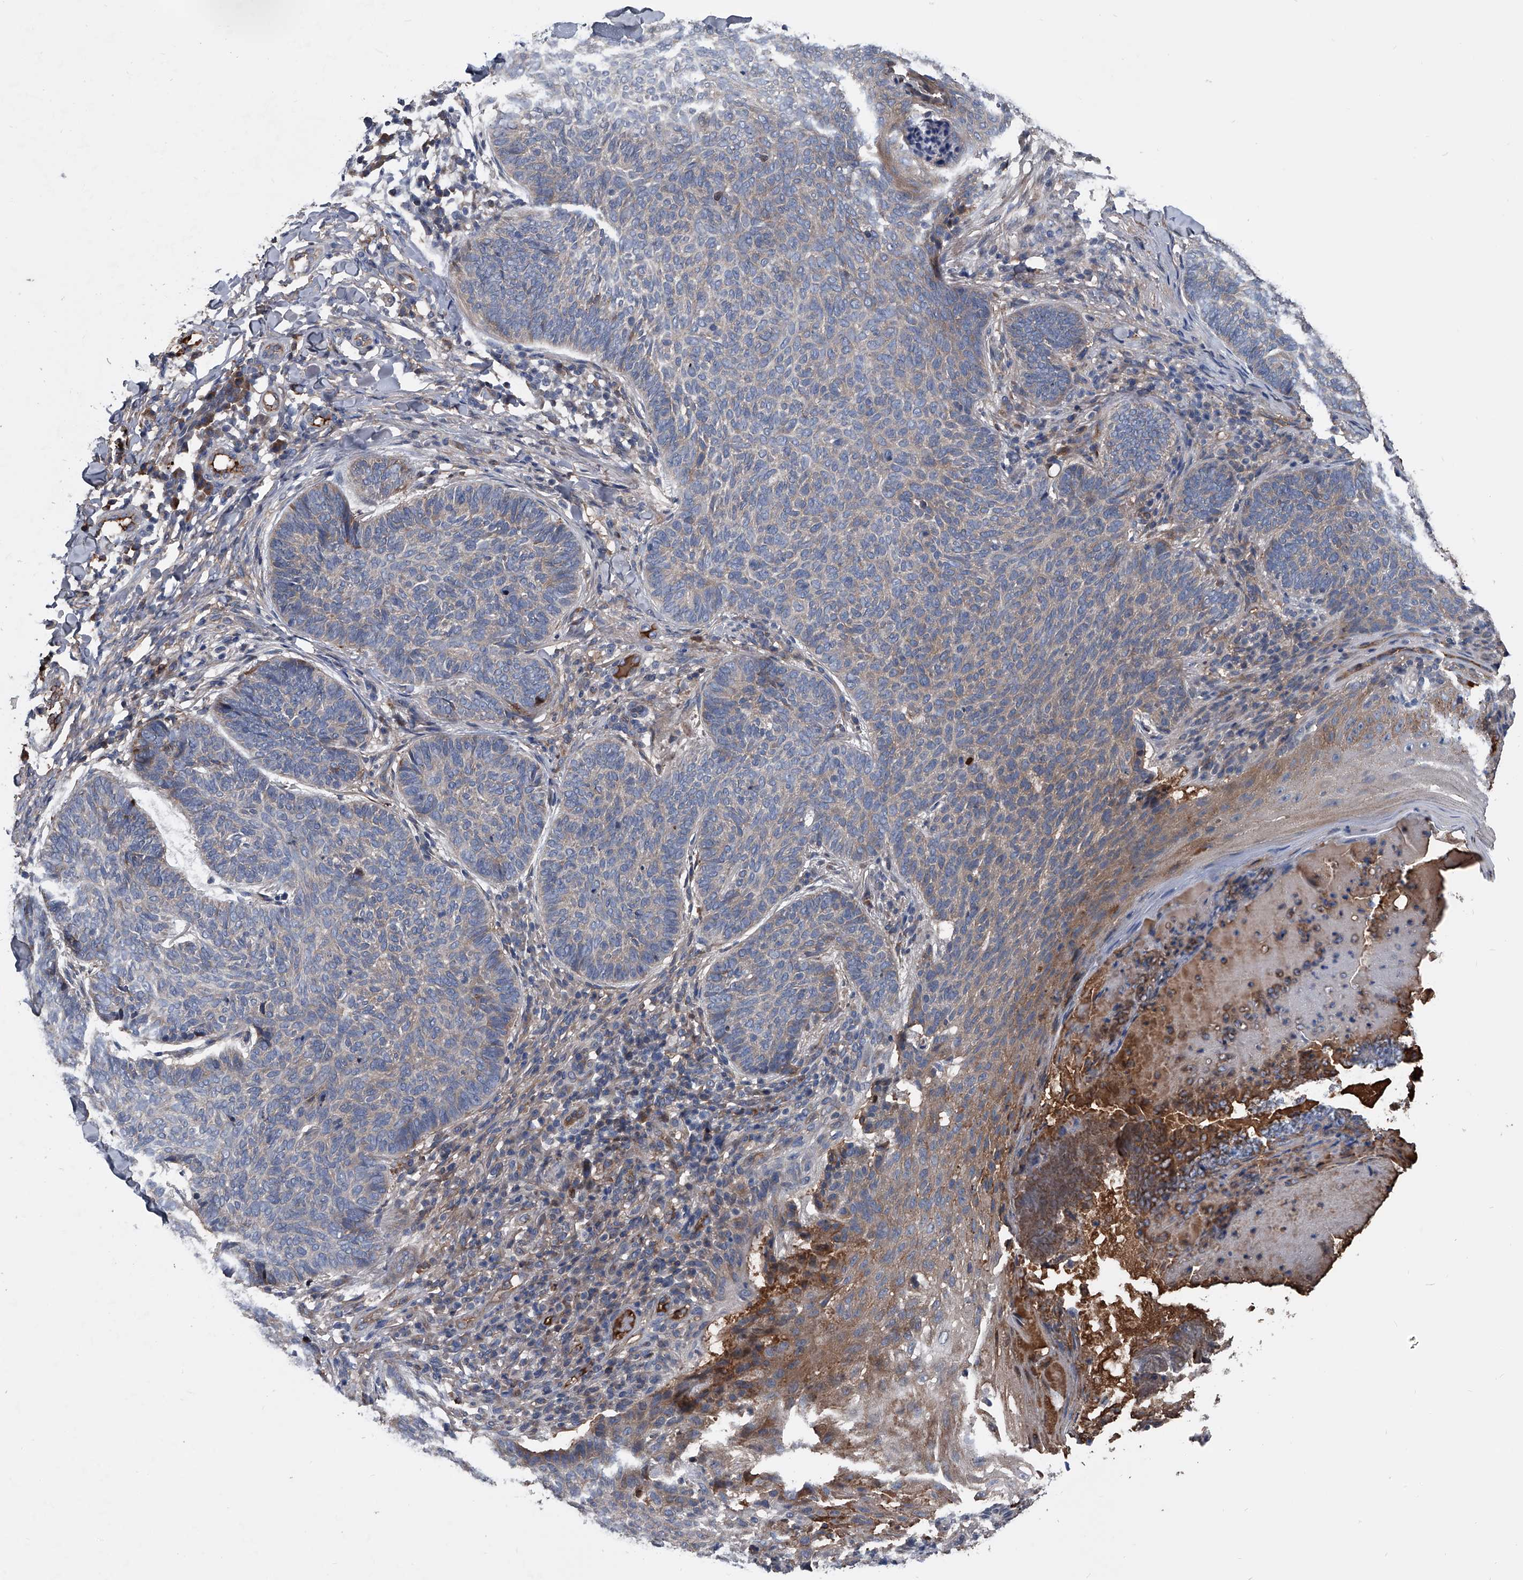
{"staining": {"intensity": "weak", "quantity": "<25%", "location": "cytoplasmic/membranous"}, "tissue": "skin cancer", "cell_type": "Tumor cells", "image_type": "cancer", "snomed": [{"axis": "morphology", "description": "Normal tissue, NOS"}, {"axis": "morphology", "description": "Basal cell carcinoma"}, {"axis": "topography", "description": "Skin"}], "caption": "DAB (3,3'-diaminobenzidine) immunohistochemical staining of human skin cancer shows no significant expression in tumor cells.", "gene": "KIF13A", "patient": {"sex": "male", "age": 50}}